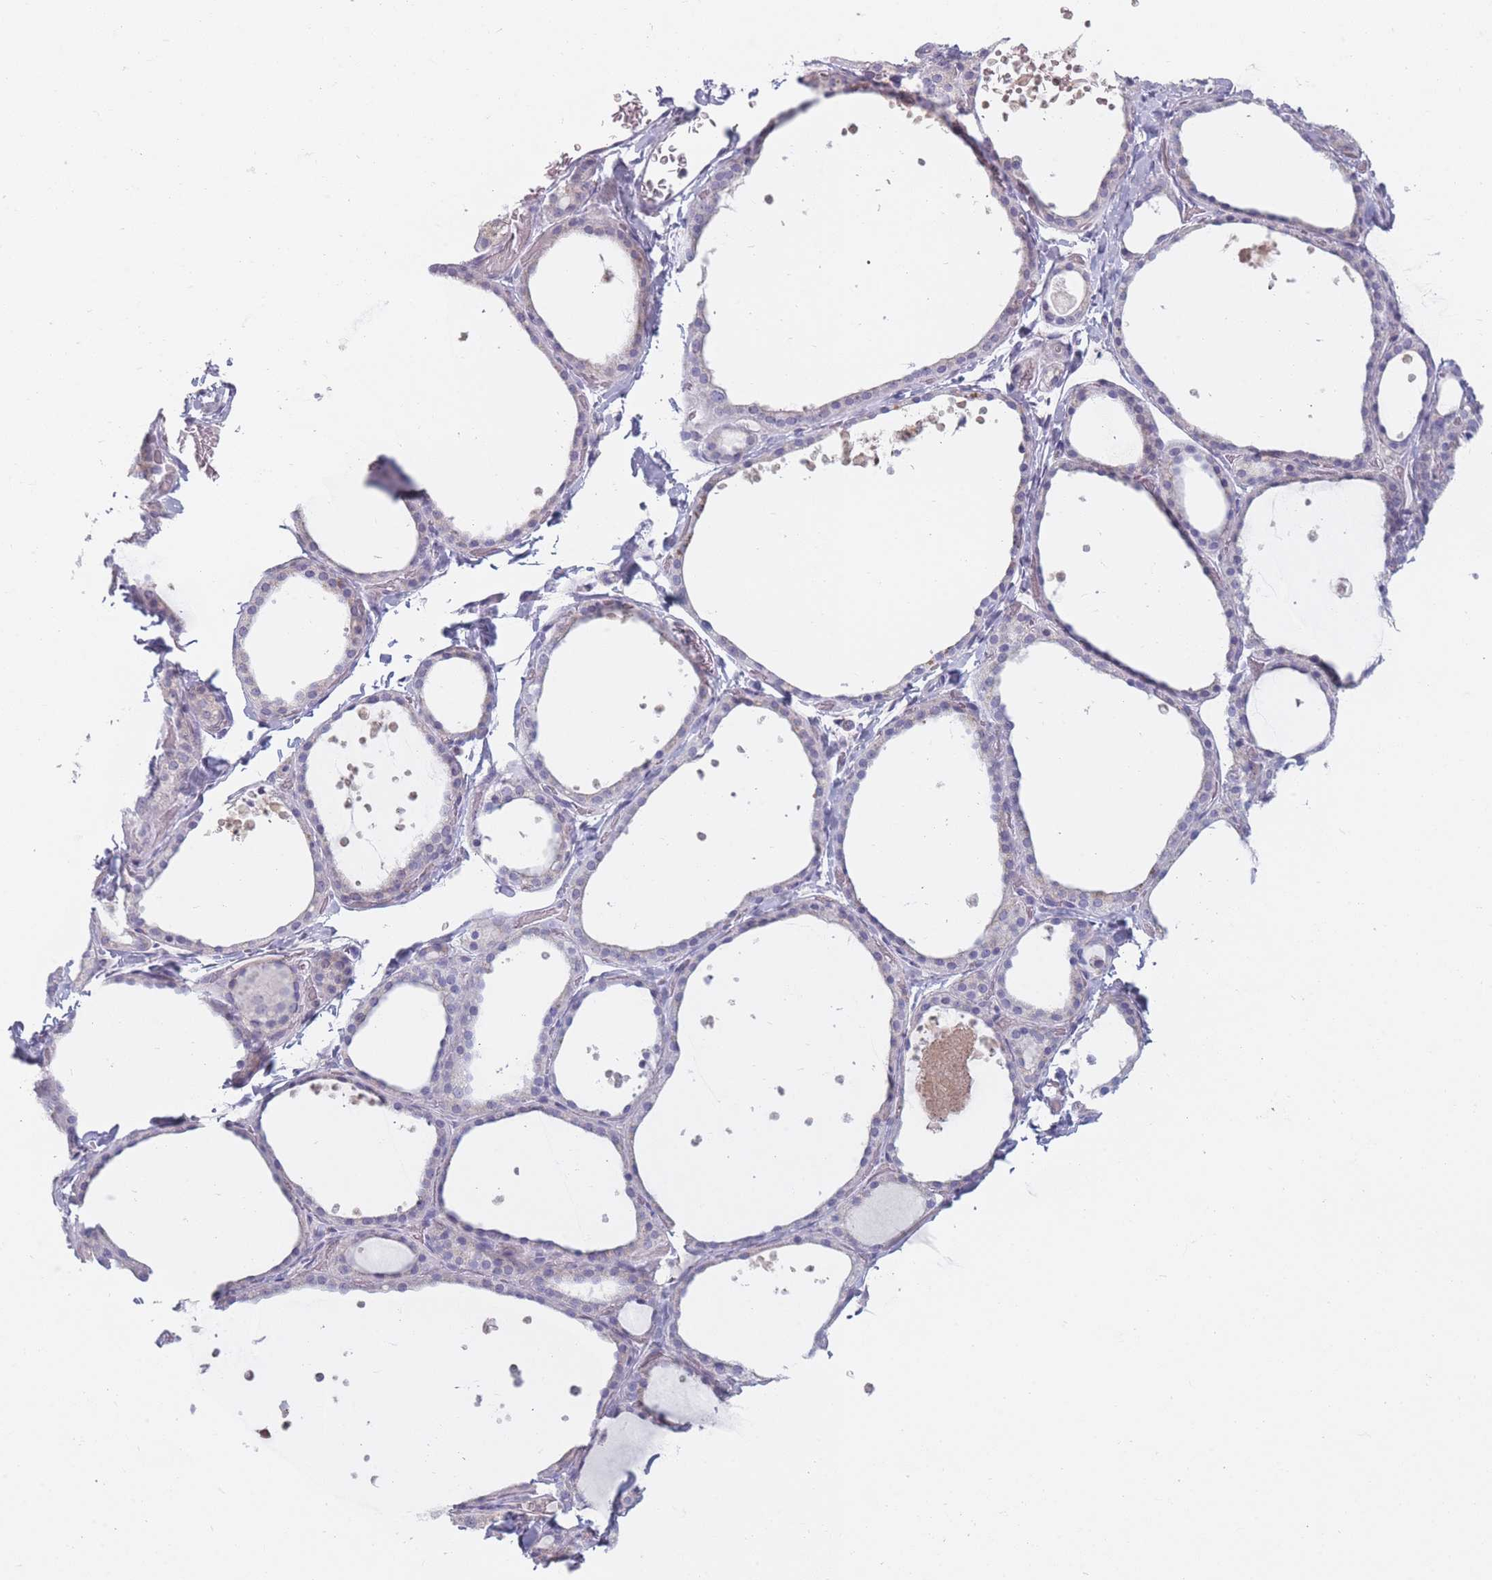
{"staining": {"intensity": "weak", "quantity": "<25%", "location": "cytoplasmic/membranous"}, "tissue": "thyroid gland", "cell_type": "Glandular cells", "image_type": "normal", "snomed": [{"axis": "morphology", "description": "Normal tissue, NOS"}, {"axis": "topography", "description": "Thyroid gland"}], "caption": "High magnification brightfield microscopy of benign thyroid gland stained with DAB (3,3'-diaminobenzidine) (brown) and counterstained with hematoxylin (blue): glandular cells show no significant positivity.", "gene": "PEX11B", "patient": {"sex": "female", "age": 44}}